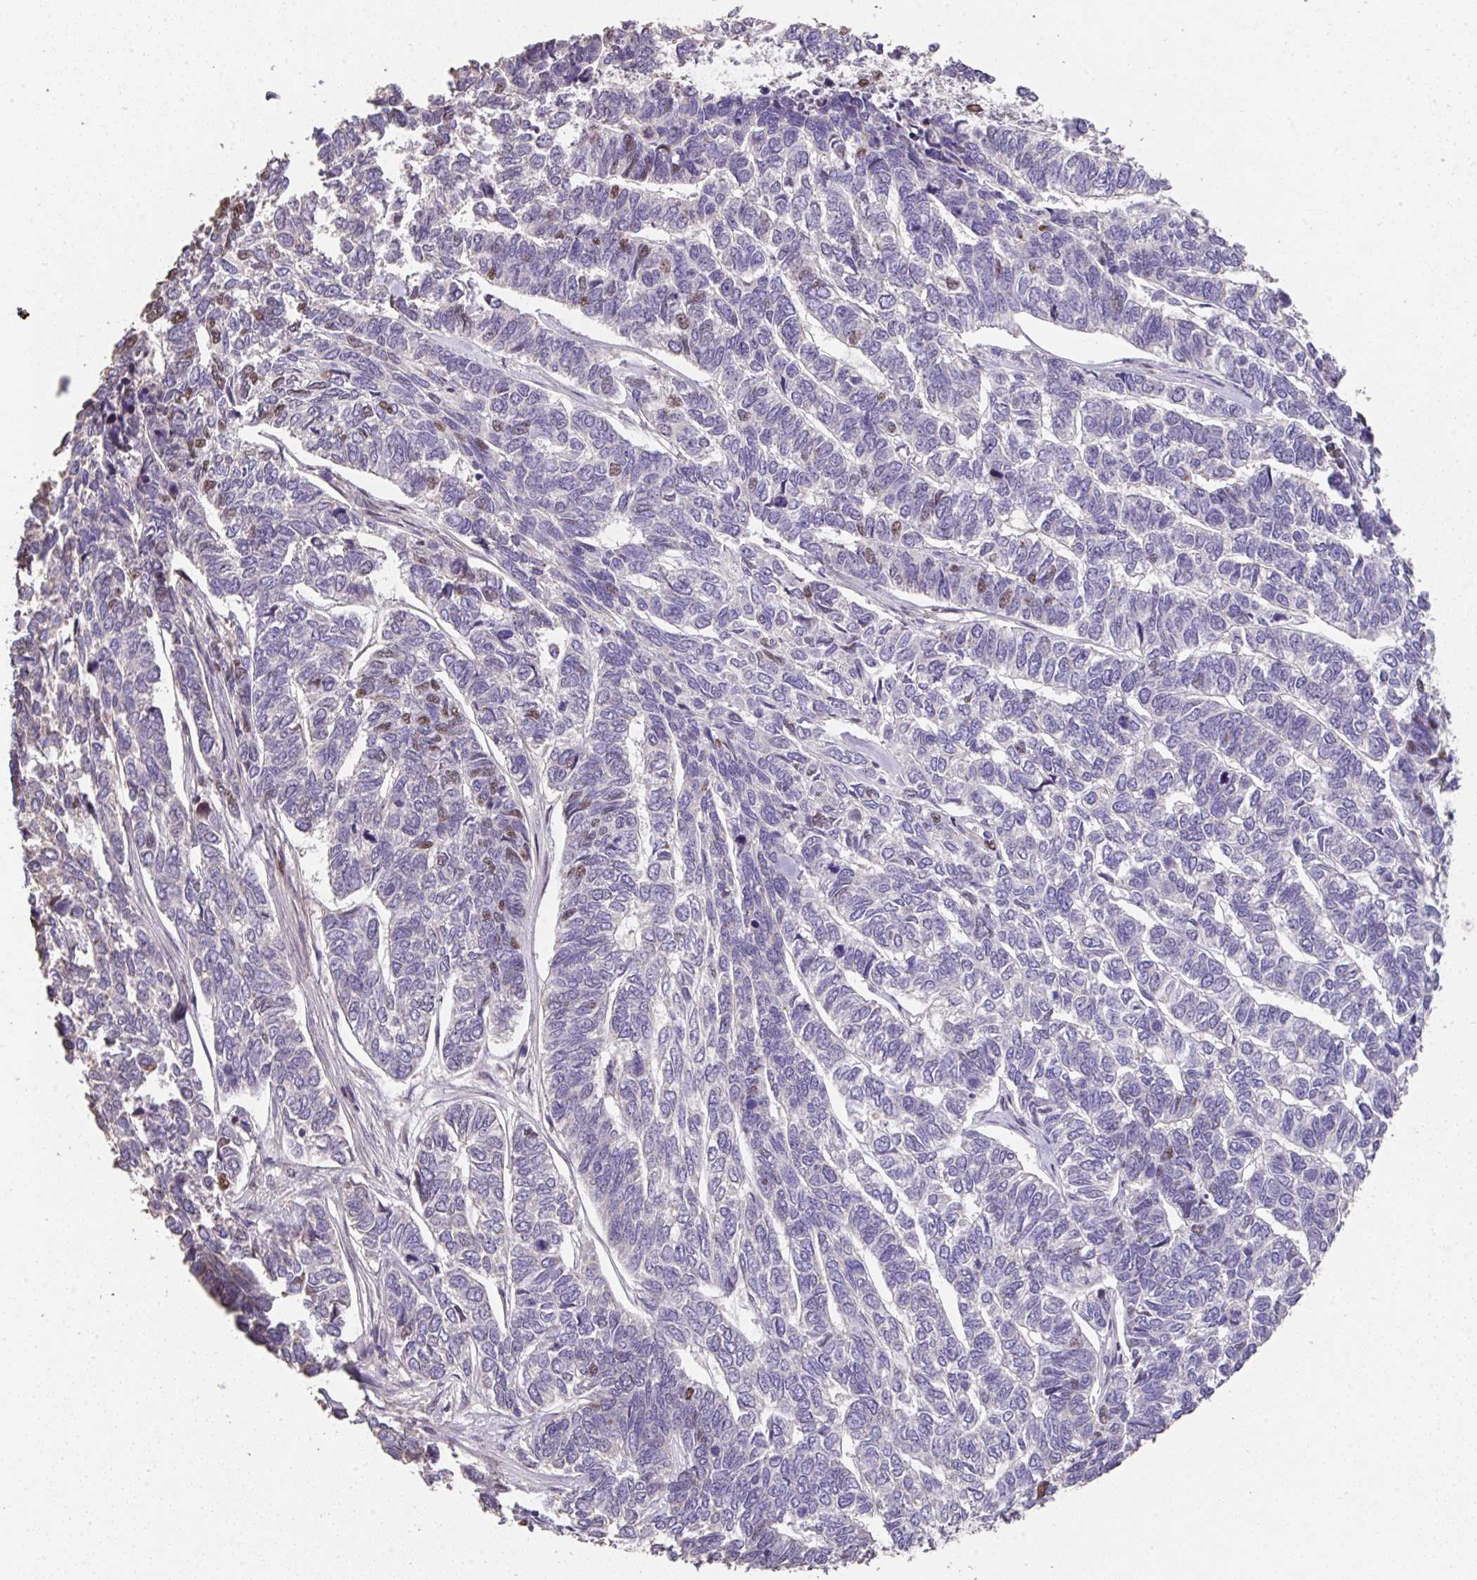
{"staining": {"intensity": "moderate", "quantity": "<25%", "location": "nuclear"}, "tissue": "skin cancer", "cell_type": "Tumor cells", "image_type": "cancer", "snomed": [{"axis": "morphology", "description": "Basal cell carcinoma"}, {"axis": "topography", "description": "Skin"}], "caption": "This histopathology image demonstrates basal cell carcinoma (skin) stained with immunohistochemistry (IHC) to label a protein in brown. The nuclear of tumor cells show moderate positivity for the protein. Nuclei are counter-stained blue.", "gene": "RUNDC3B", "patient": {"sex": "female", "age": 65}}